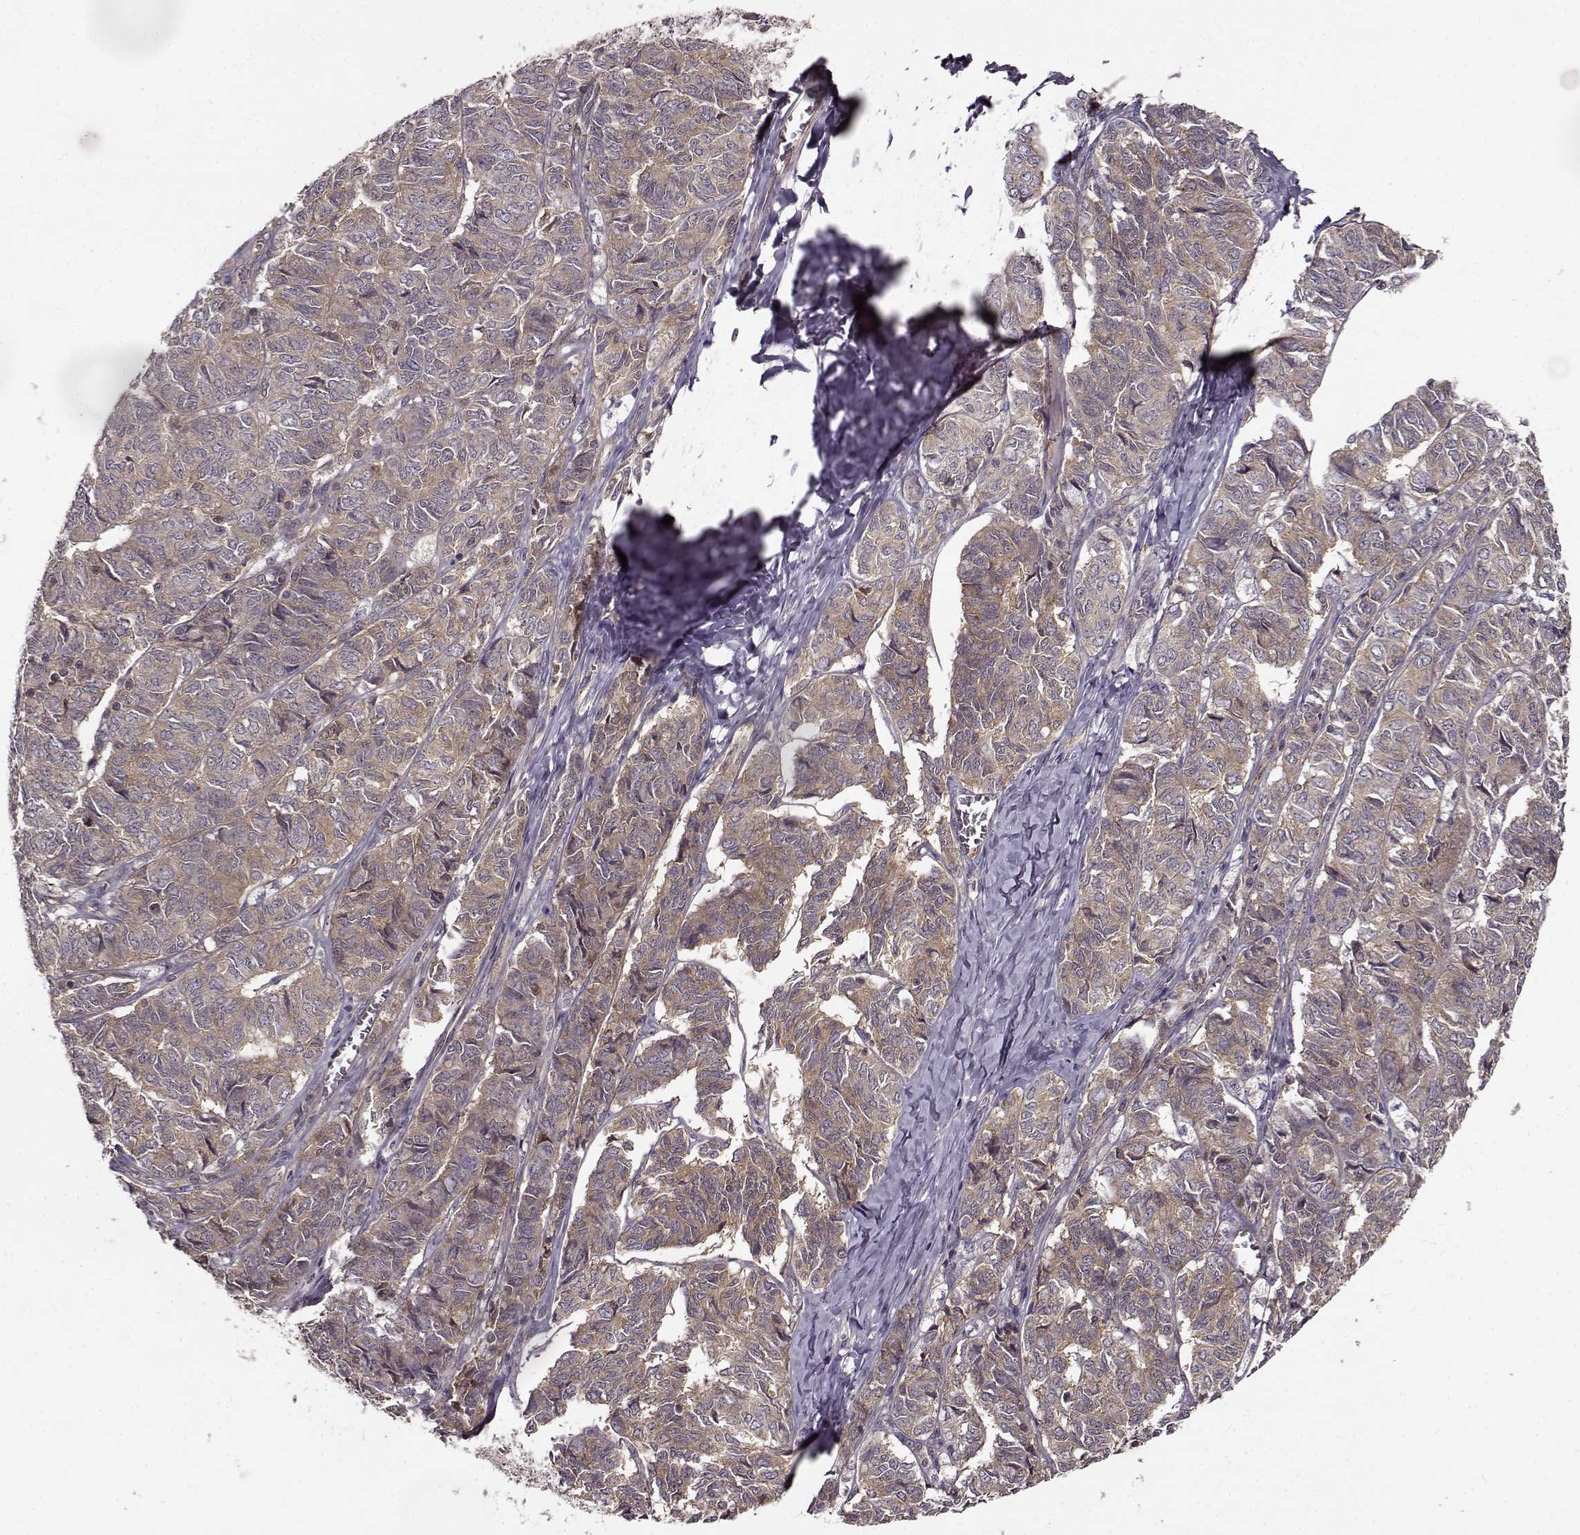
{"staining": {"intensity": "weak", "quantity": ">75%", "location": "cytoplasmic/membranous"}, "tissue": "ovarian cancer", "cell_type": "Tumor cells", "image_type": "cancer", "snomed": [{"axis": "morphology", "description": "Carcinoma, endometroid"}, {"axis": "topography", "description": "Ovary"}], "caption": "This is an image of IHC staining of ovarian endometroid carcinoma, which shows weak expression in the cytoplasmic/membranous of tumor cells.", "gene": "IFRD2", "patient": {"sex": "female", "age": 80}}